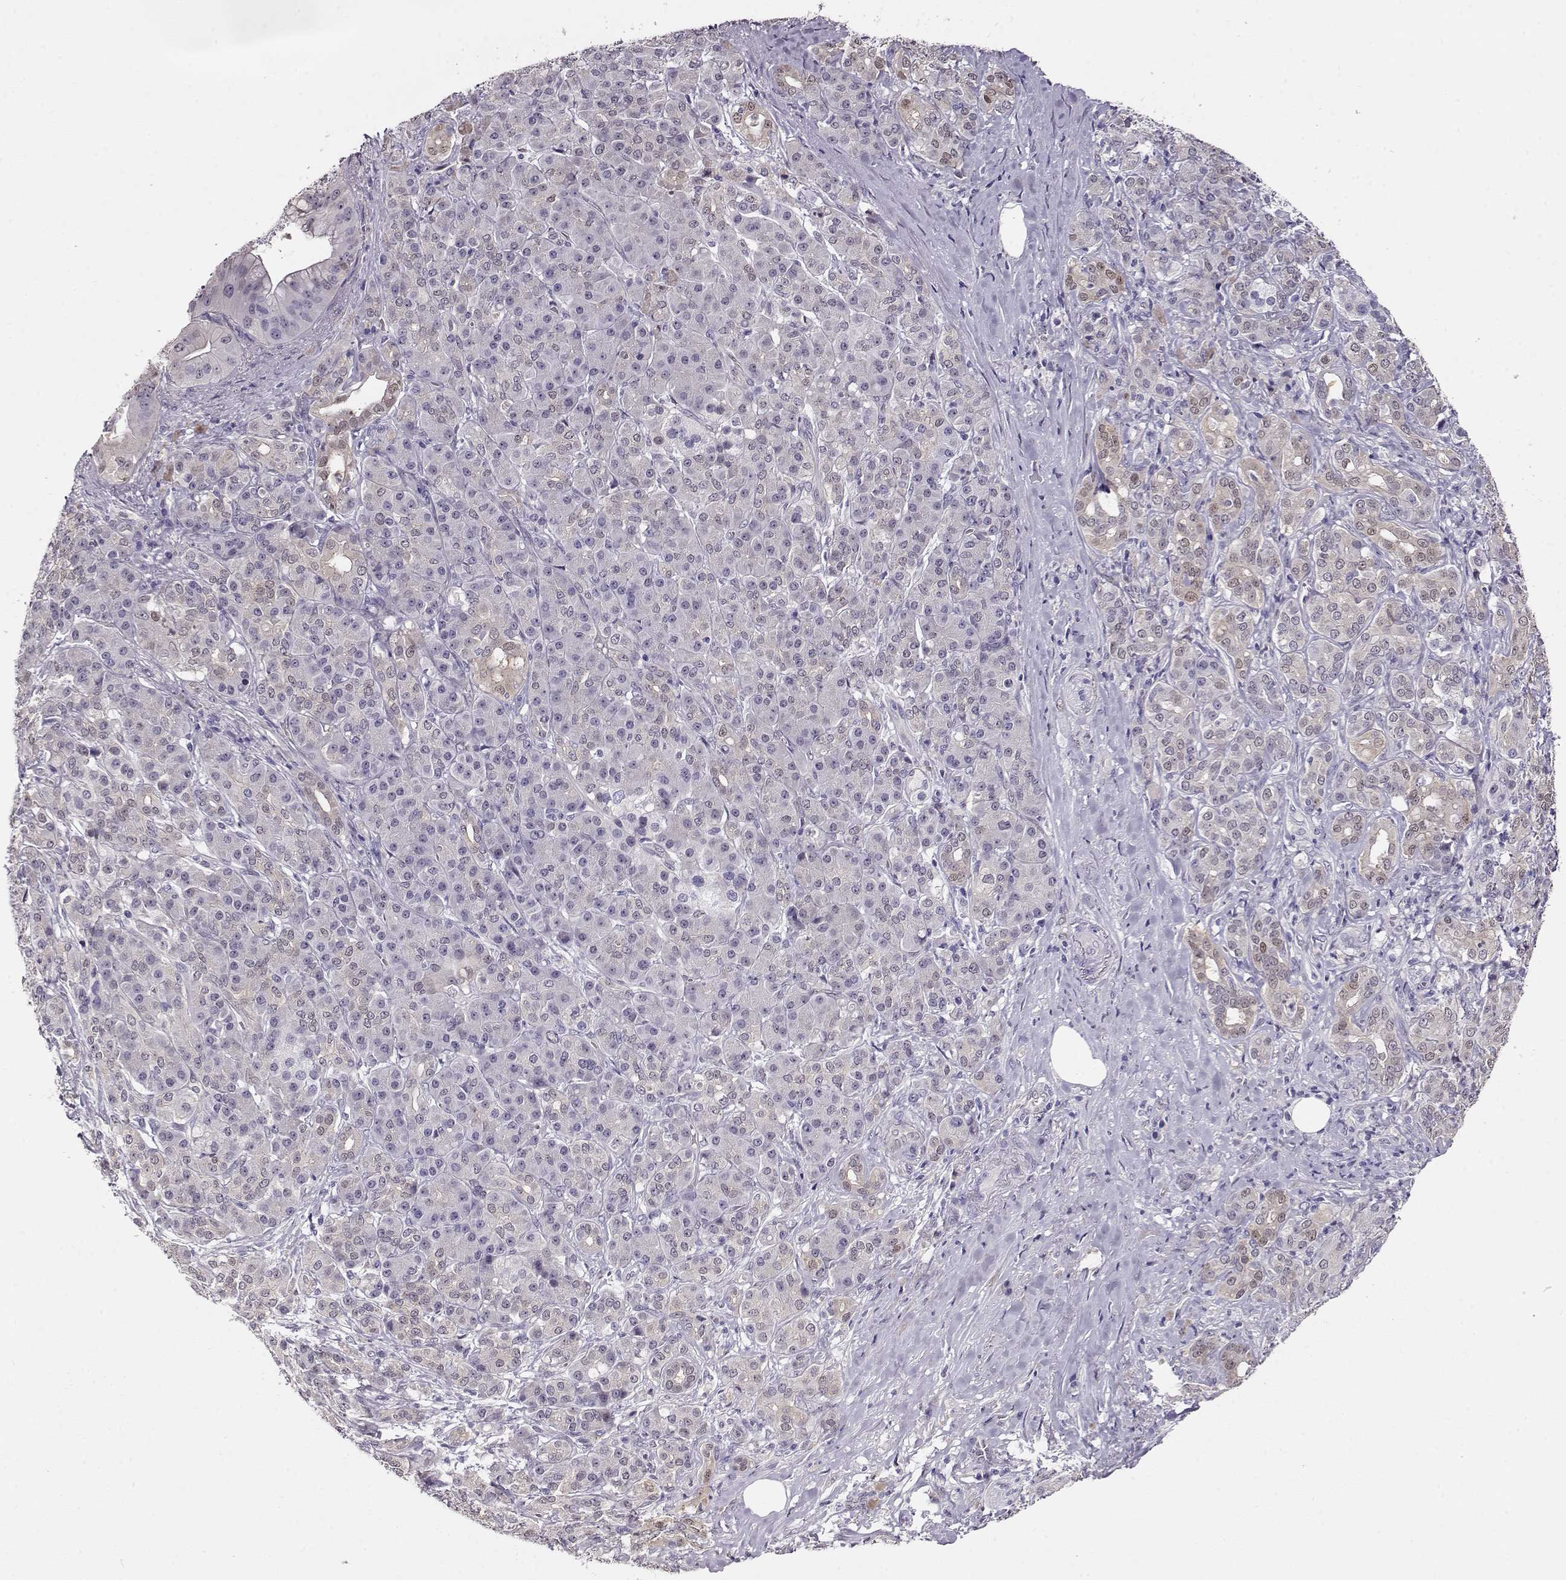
{"staining": {"intensity": "weak", "quantity": "<25%", "location": "nuclear"}, "tissue": "pancreatic cancer", "cell_type": "Tumor cells", "image_type": "cancer", "snomed": [{"axis": "morphology", "description": "Normal tissue, NOS"}, {"axis": "morphology", "description": "Inflammation, NOS"}, {"axis": "morphology", "description": "Adenocarcinoma, NOS"}, {"axis": "topography", "description": "Pancreas"}], "caption": "Micrograph shows no significant protein expression in tumor cells of pancreatic adenocarcinoma. (Immunohistochemistry, brightfield microscopy, high magnification).", "gene": "CCR8", "patient": {"sex": "male", "age": 57}}